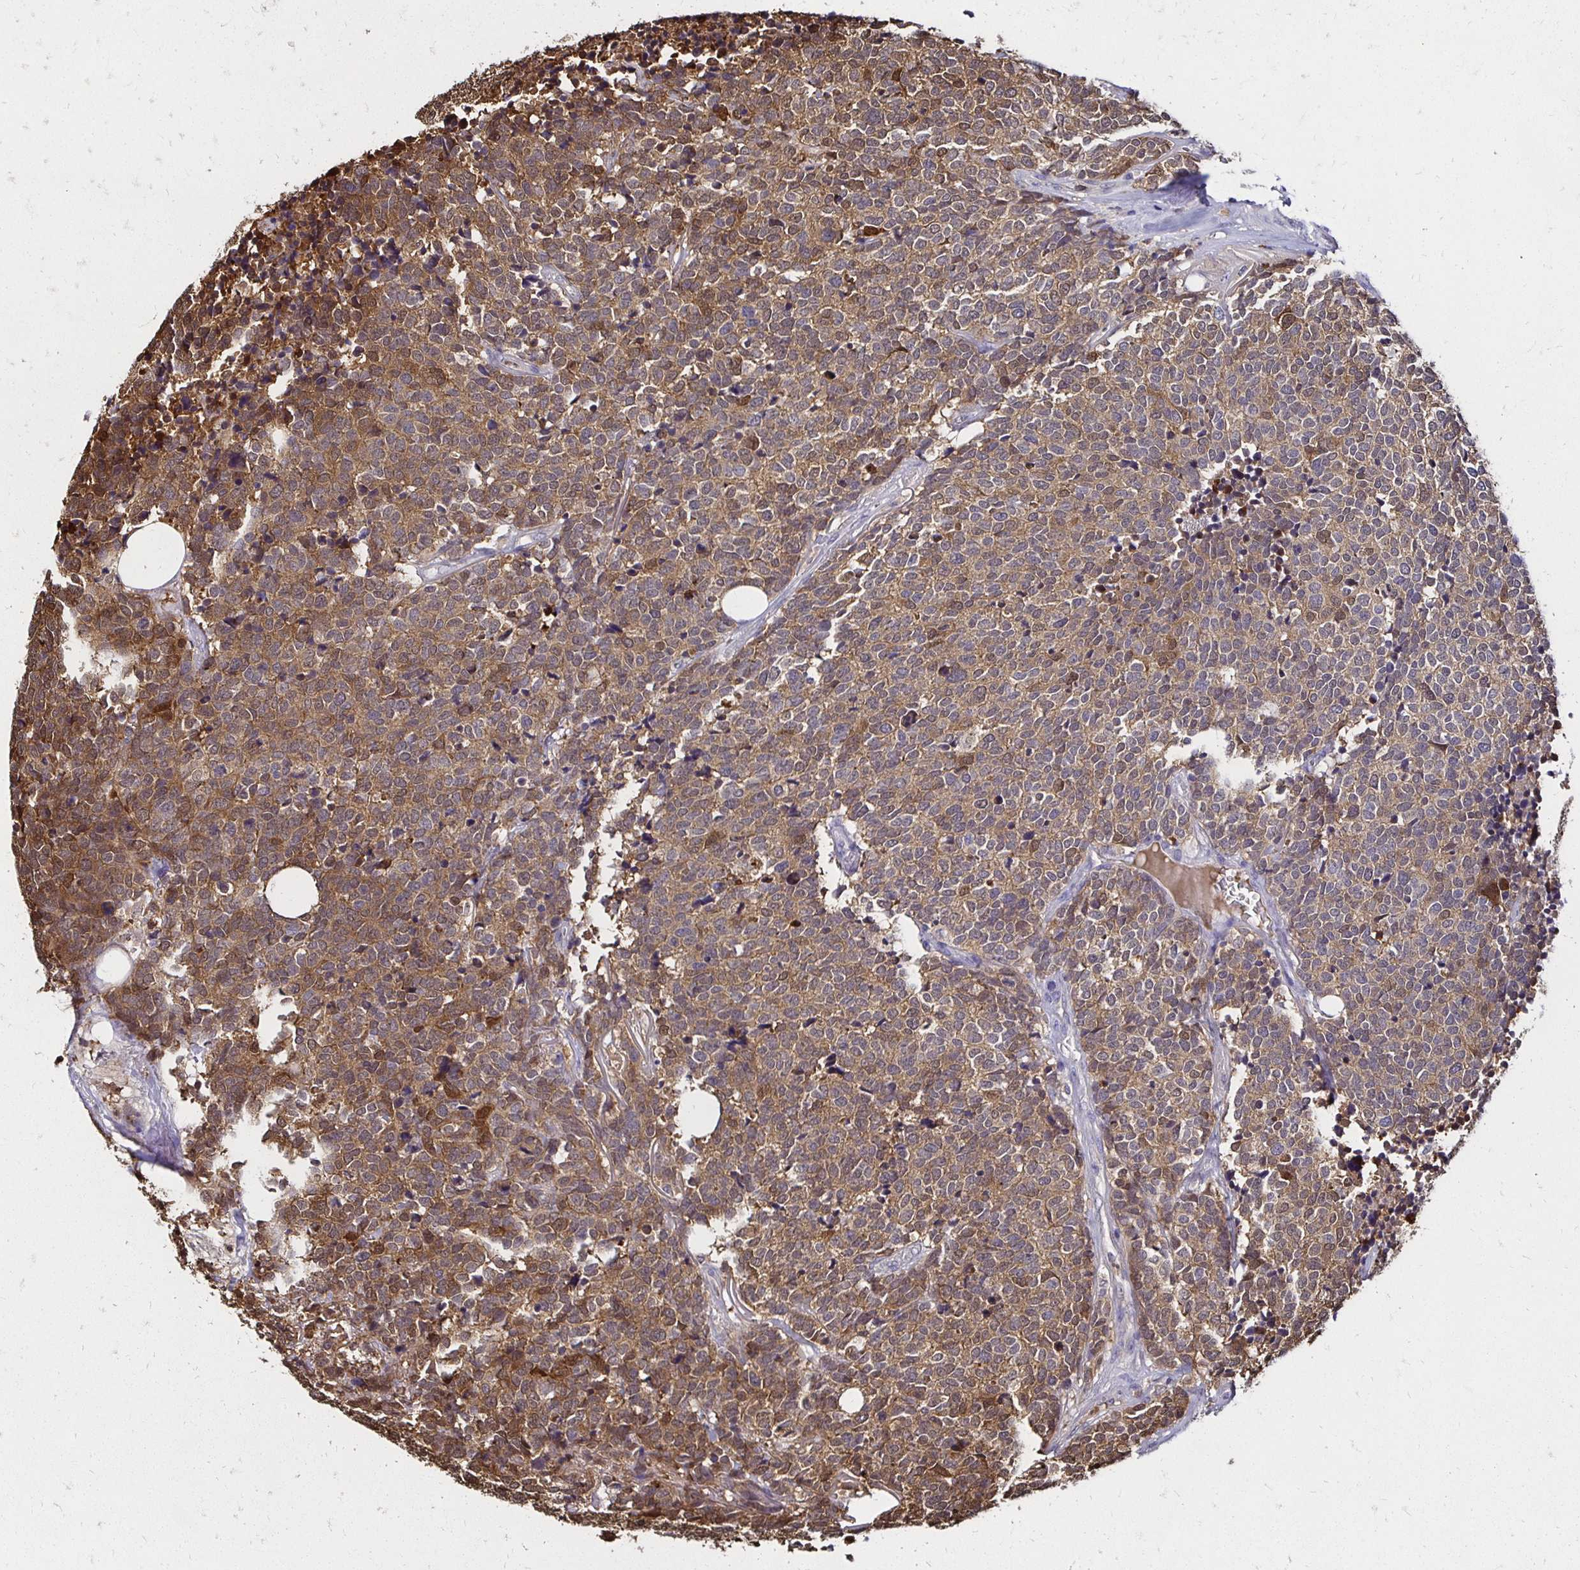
{"staining": {"intensity": "weak", "quantity": ">75%", "location": "cytoplasmic/membranous"}, "tissue": "carcinoid", "cell_type": "Tumor cells", "image_type": "cancer", "snomed": [{"axis": "morphology", "description": "Carcinoid, malignant, NOS"}, {"axis": "topography", "description": "Skin"}], "caption": "Human carcinoid (malignant) stained with a protein marker displays weak staining in tumor cells.", "gene": "TXN", "patient": {"sex": "female", "age": 79}}